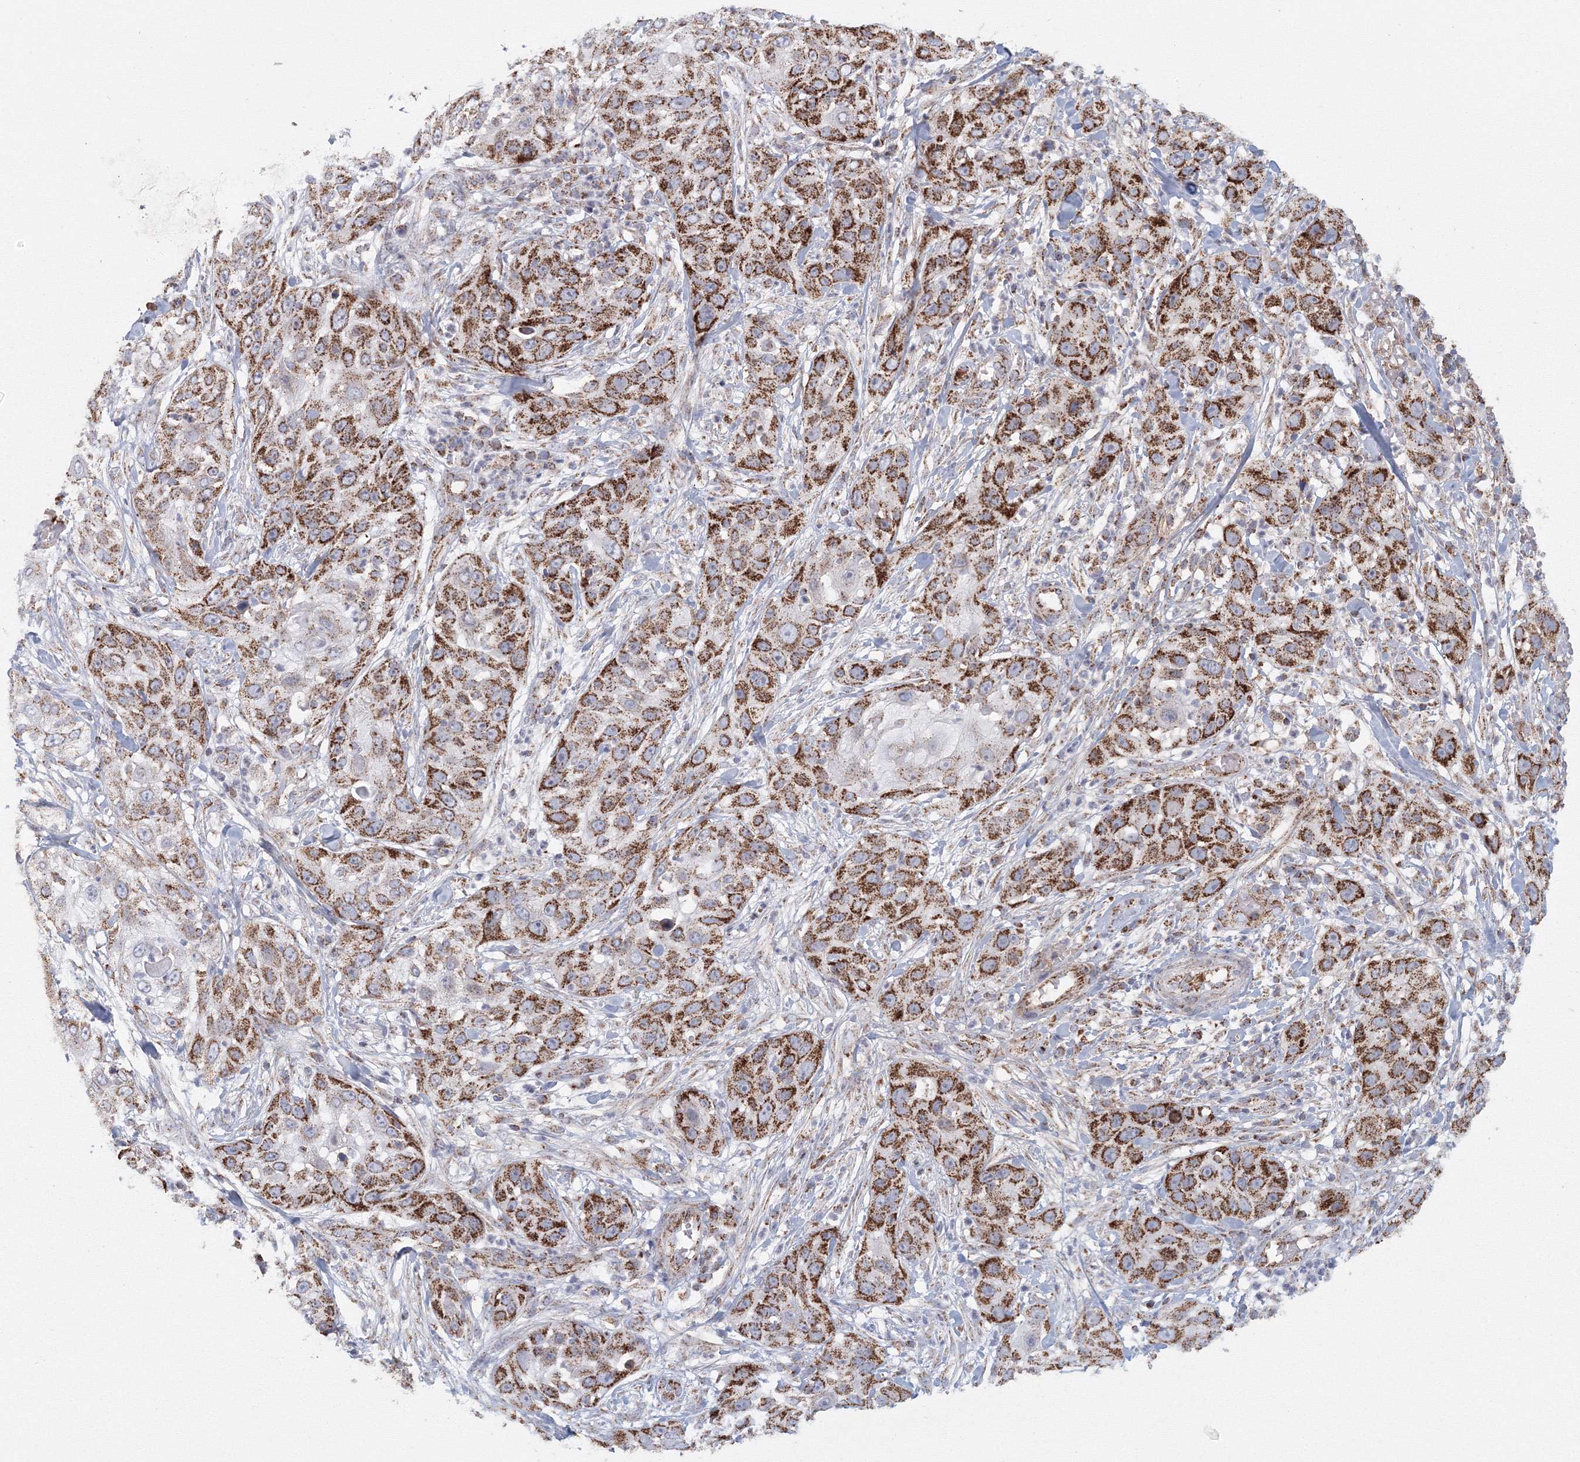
{"staining": {"intensity": "strong", "quantity": ">75%", "location": "cytoplasmic/membranous"}, "tissue": "skin cancer", "cell_type": "Tumor cells", "image_type": "cancer", "snomed": [{"axis": "morphology", "description": "Squamous cell carcinoma, NOS"}, {"axis": "topography", "description": "Skin"}], "caption": "Brown immunohistochemical staining in human skin cancer demonstrates strong cytoplasmic/membranous expression in approximately >75% of tumor cells.", "gene": "GRPEL1", "patient": {"sex": "female", "age": 44}}